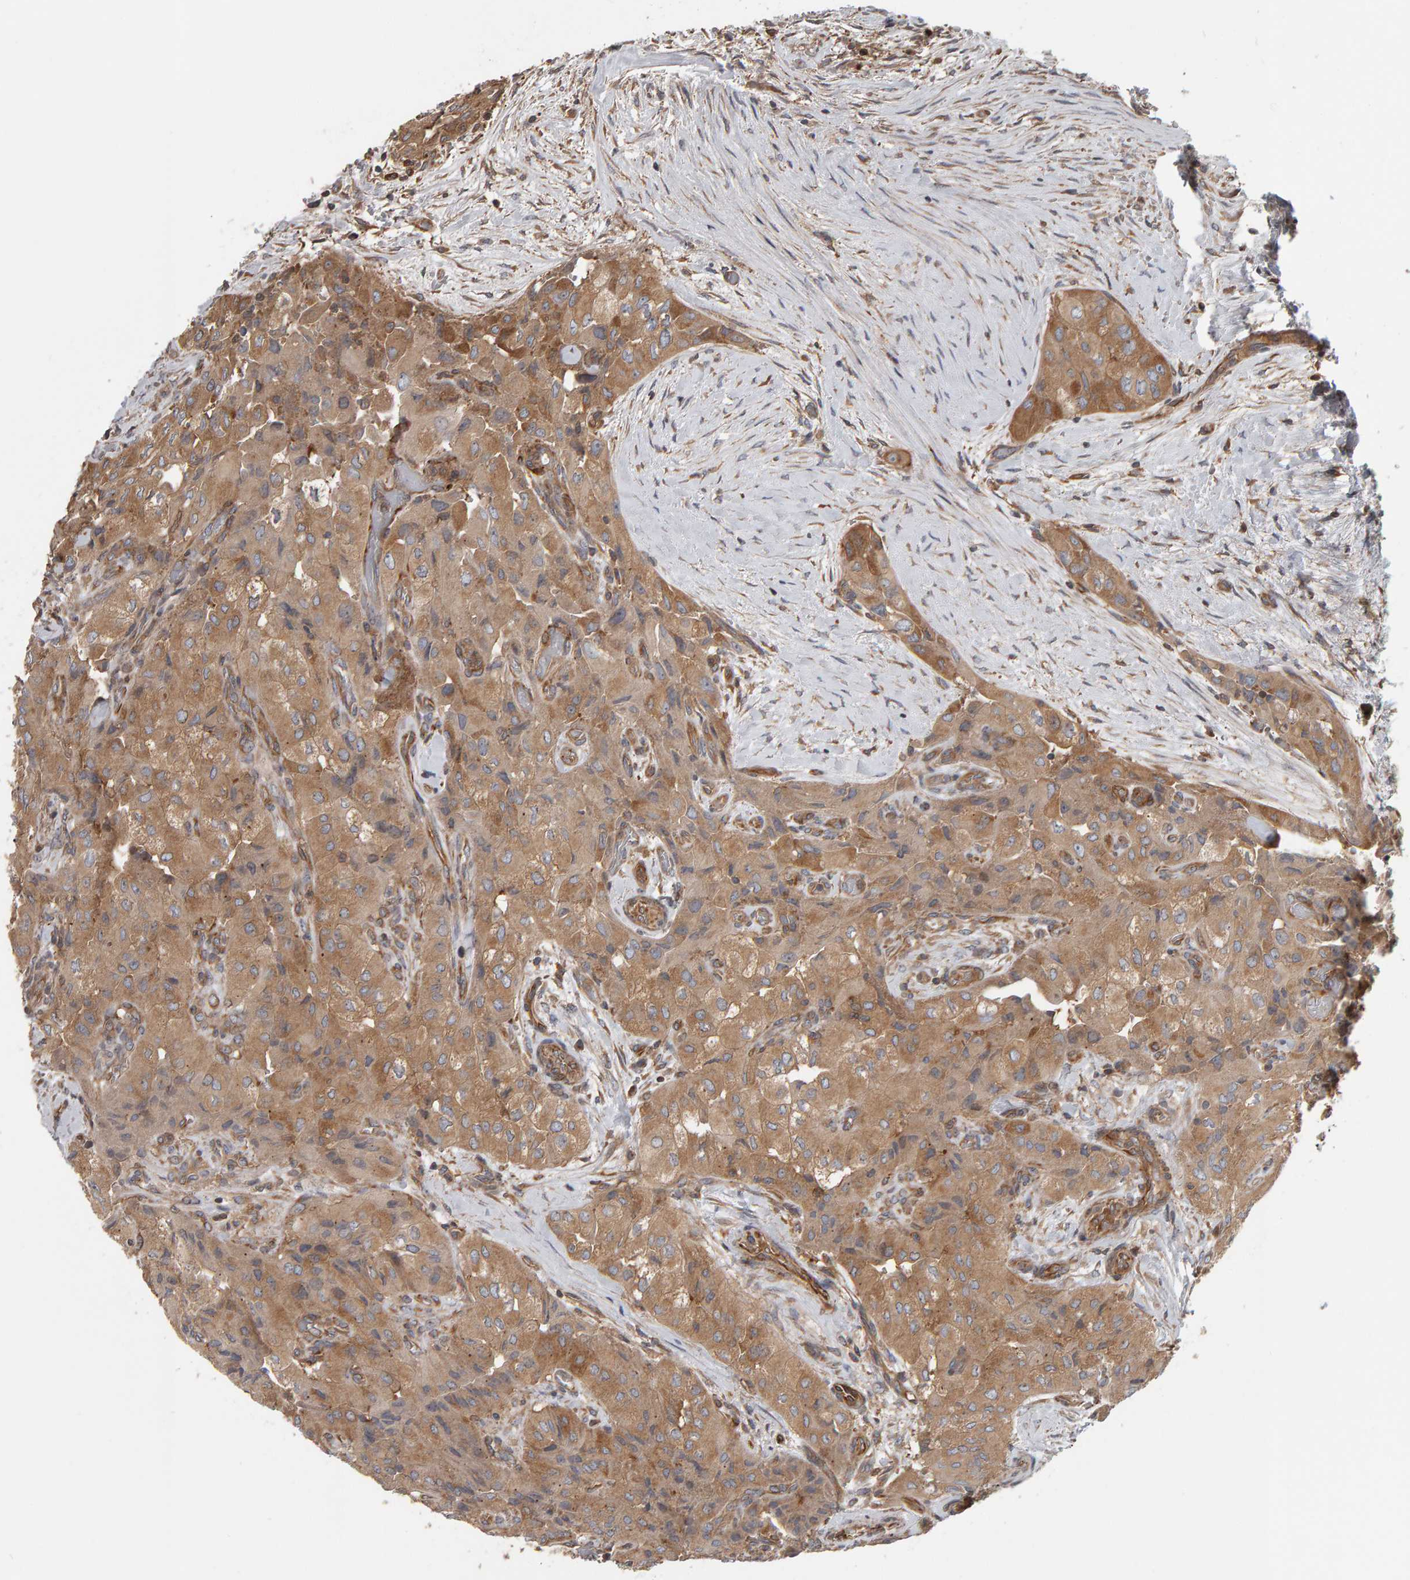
{"staining": {"intensity": "moderate", "quantity": ">75%", "location": "cytoplasmic/membranous"}, "tissue": "thyroid cancer", "cell_type": "Tumor cells", "image_type": "cancer", "snomed": [{"axis": "morphology", "description": "Papillary adenocarcinoma, NOS"}, {"axis": "topography", "description": "Thyroid gland"}], "caption": "Protein analysis of thyroid papillary adenocarcinoma tissue displays moderate cytoplasmic/membranous positivity in approximately >75% of tumor cells. (Brightfield microscopy of DAB IHC at high magnification).", "gene": "C9orf72", "patient": {"sex": "female", "age": 59}}